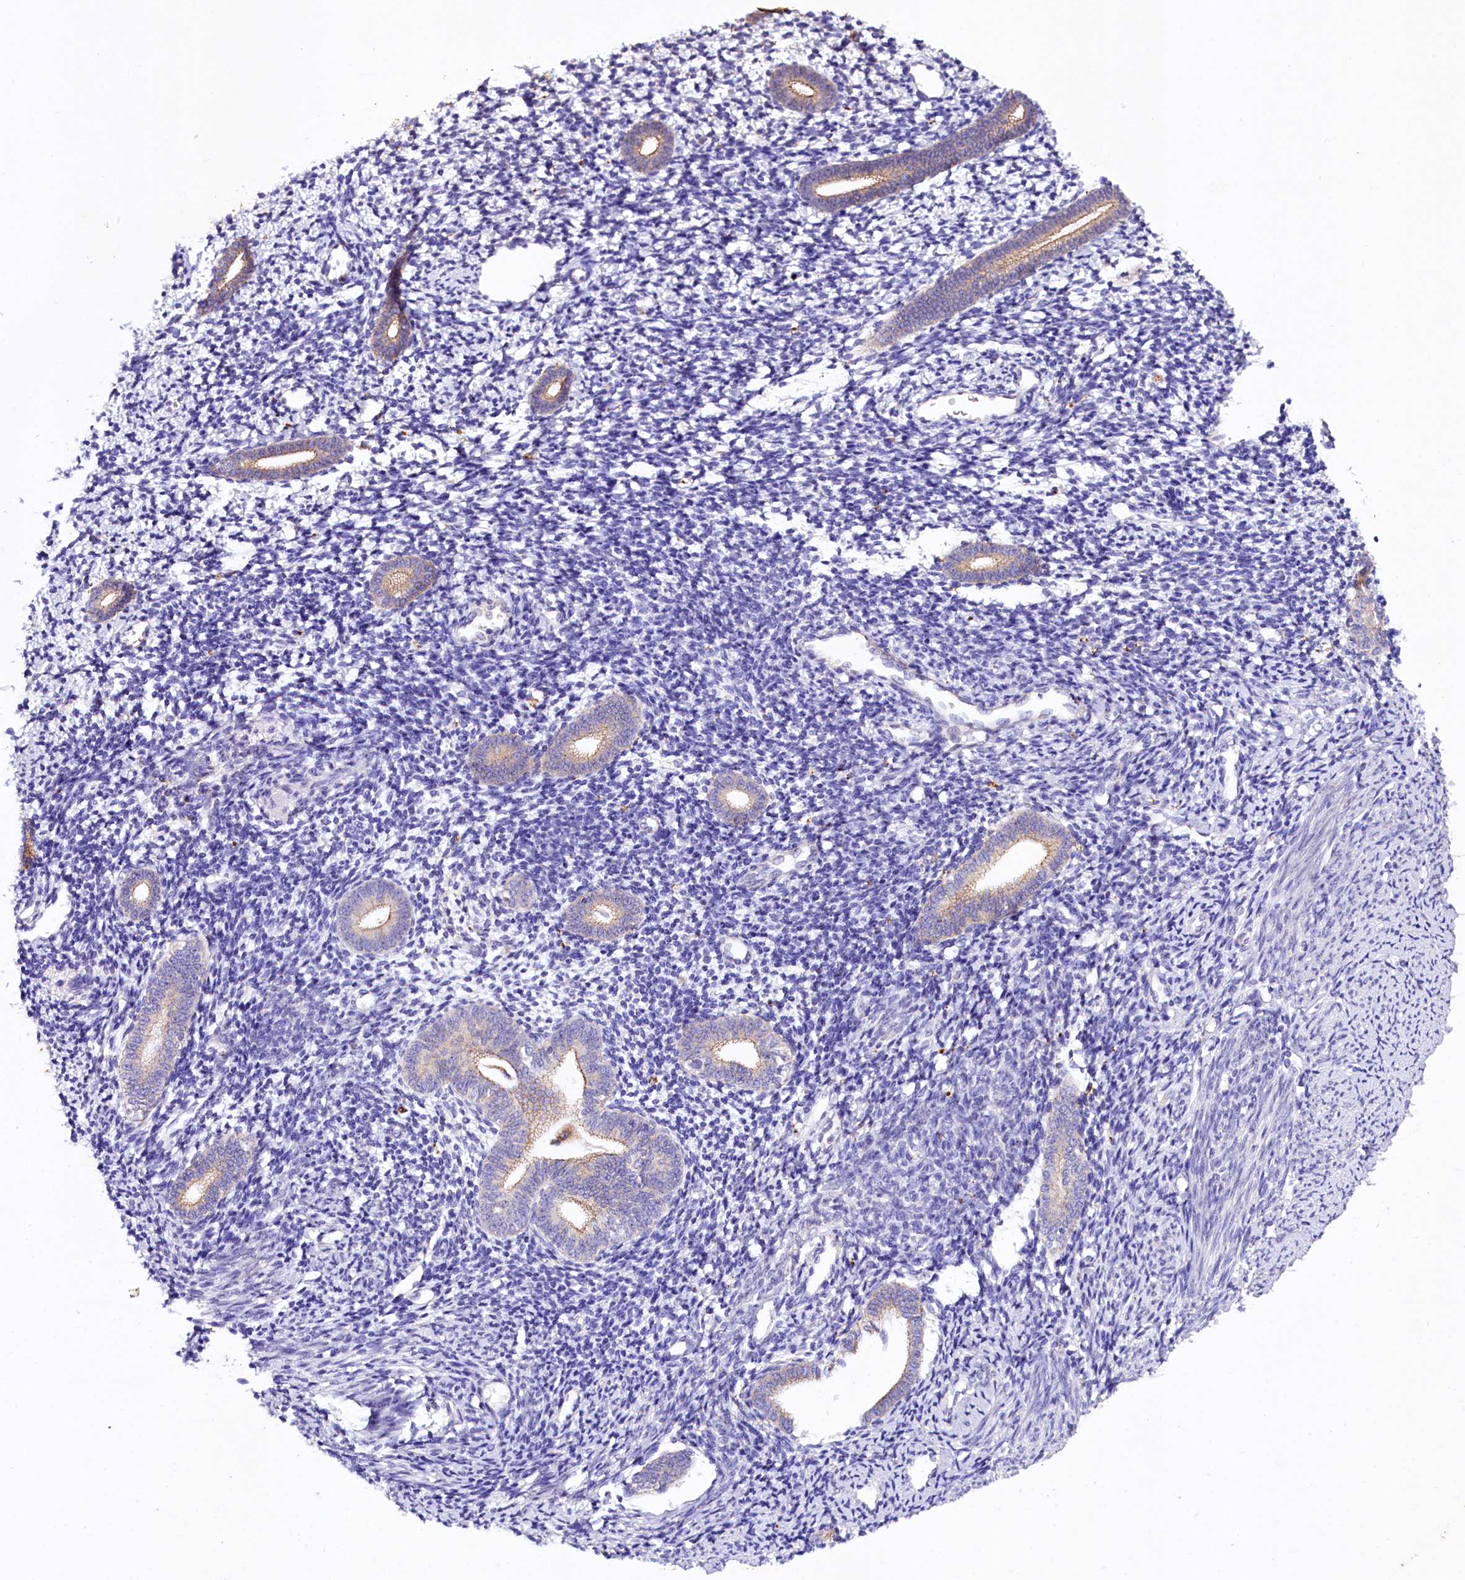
{"staining": {"intensity": "negative", "quantity": "none", "location": "none"}, "tissue": "endometrium", "cell_type": "Cells in endometrial stroma", "image_type": "normal", "snomed": [{"axis": "morphology", "description": "Normal tissue, NOS"}, {"axis": "topography", "description": "Endometrium"}], "caption": "Cells in endometrial stroma are negative for protein expression in normal human endometrium. The staining is performed using DAB (3,3'-diaminobenzidine) brown chromogen with nuclei counter-stained in using hematoxylin.", "gene": "SACM1L", "patient": {"sex": "female", "age": 56}}